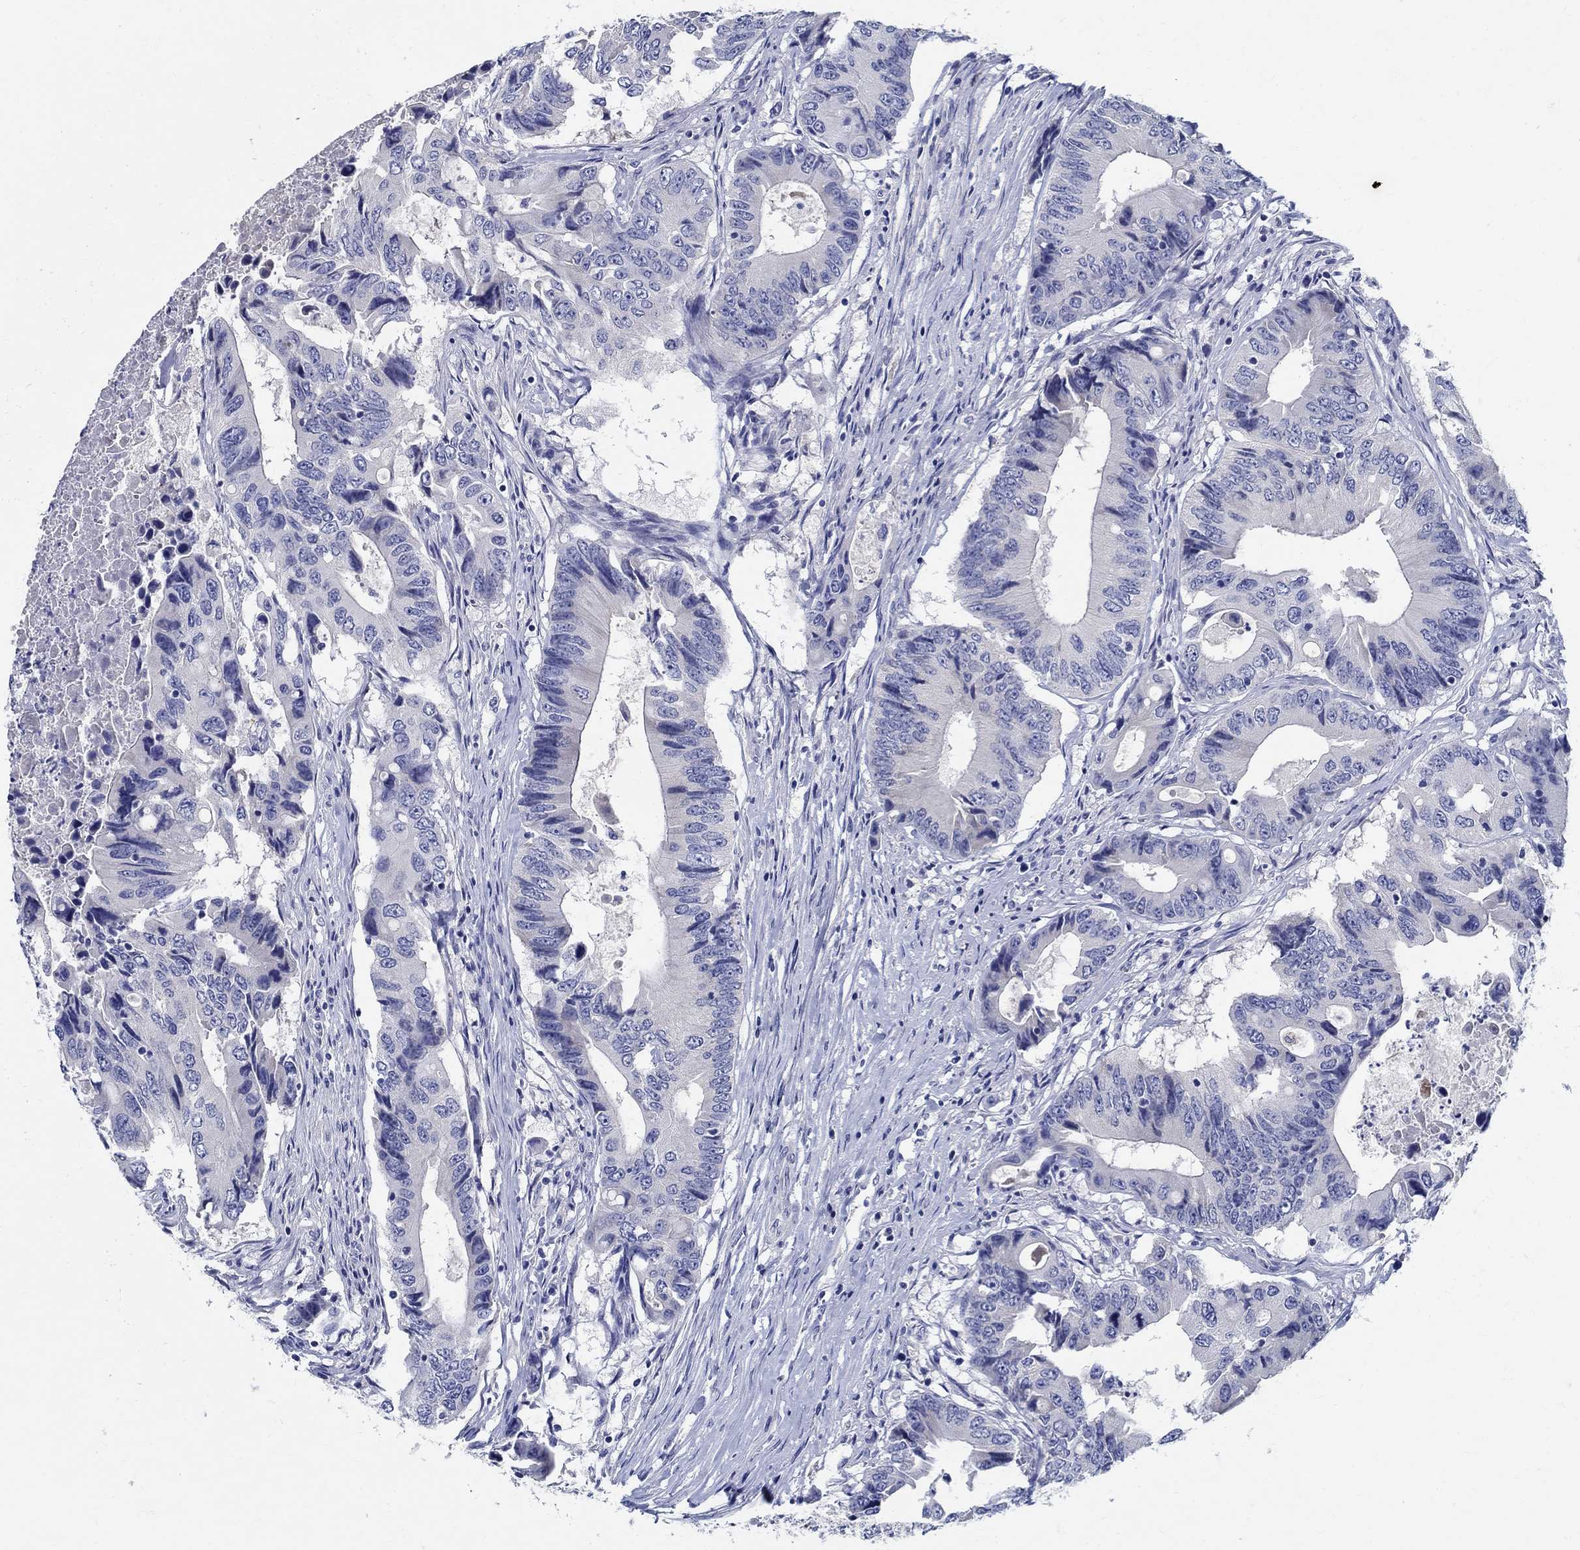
{"staining": {"intensity": "negative", "quantity": "none", "location": "none"}, "tissue": "colorectal cancer", "cell_type": "Tumor cells", "image_type": "cancer", "snomed": [{"axis": "morphology", "description": "Adenocarcinoma, NOS"}, {"axis": "topography", "description": "Colon"}], "caption": "Tumor cells show no significant protein staining in adenocarcinoma (colorectal). Nuclei are stained in blue.", "gene": "CRYGD", "patient": {"sex": "female", "age": 90}}